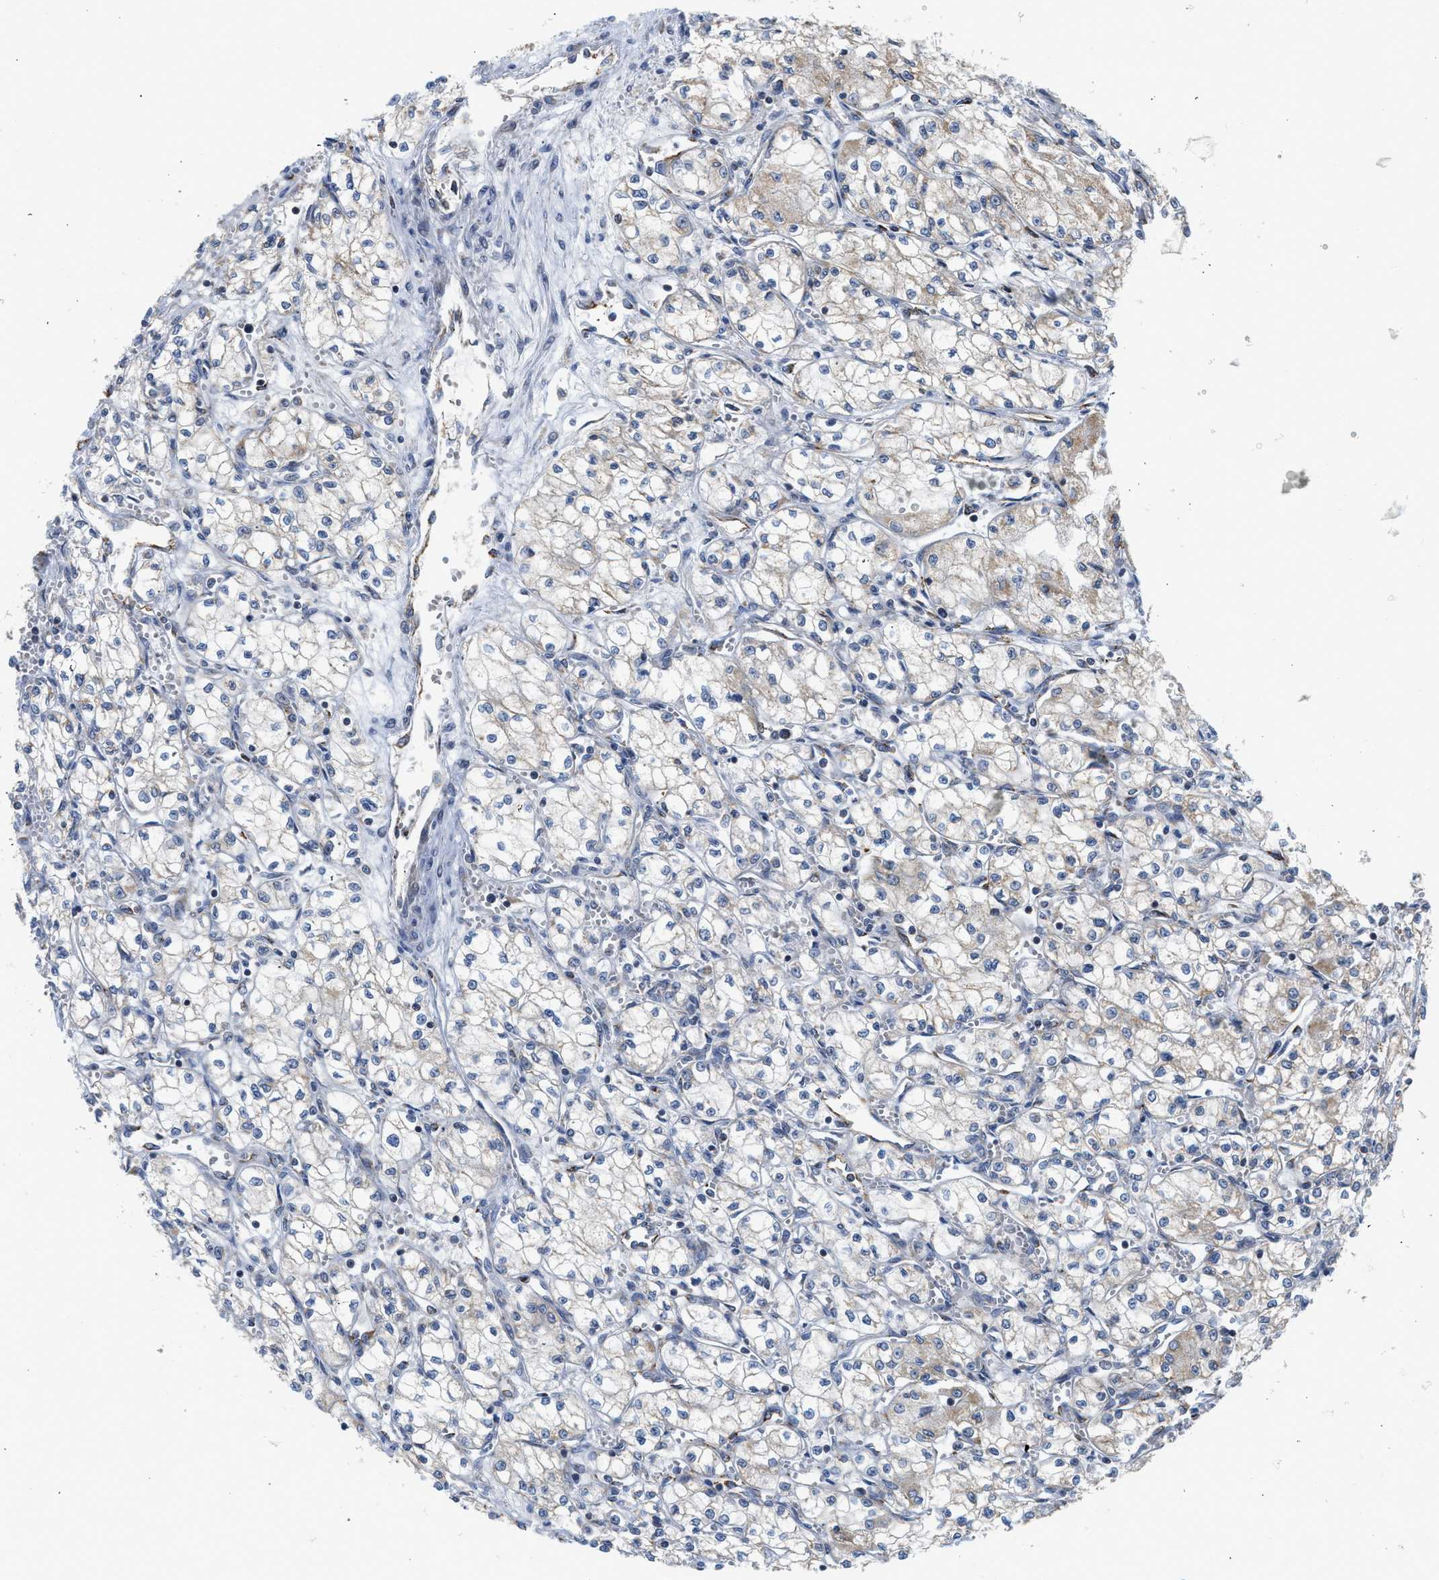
{"staining": {"intensity": "weak", "quantity": "<25%", "location": "cytoplasmic/membranous"}, "tissue": "renal cancer", "cell_type": "Tumor cells", "image_type": "cancer", "snomed": [{"axis": "morphology", "description": "Normal tissue, NOS"}, {"axis": "morphology", "description": "Adenocarcinoma, NOS"}, {"axis": "topography", "description": "Kidney"}], "caption": "A histopathology image of human renal cancer is negative for staining in tumor cells.", "gene": "PIM1", "patient": {"sex": "male", "age": 59}}